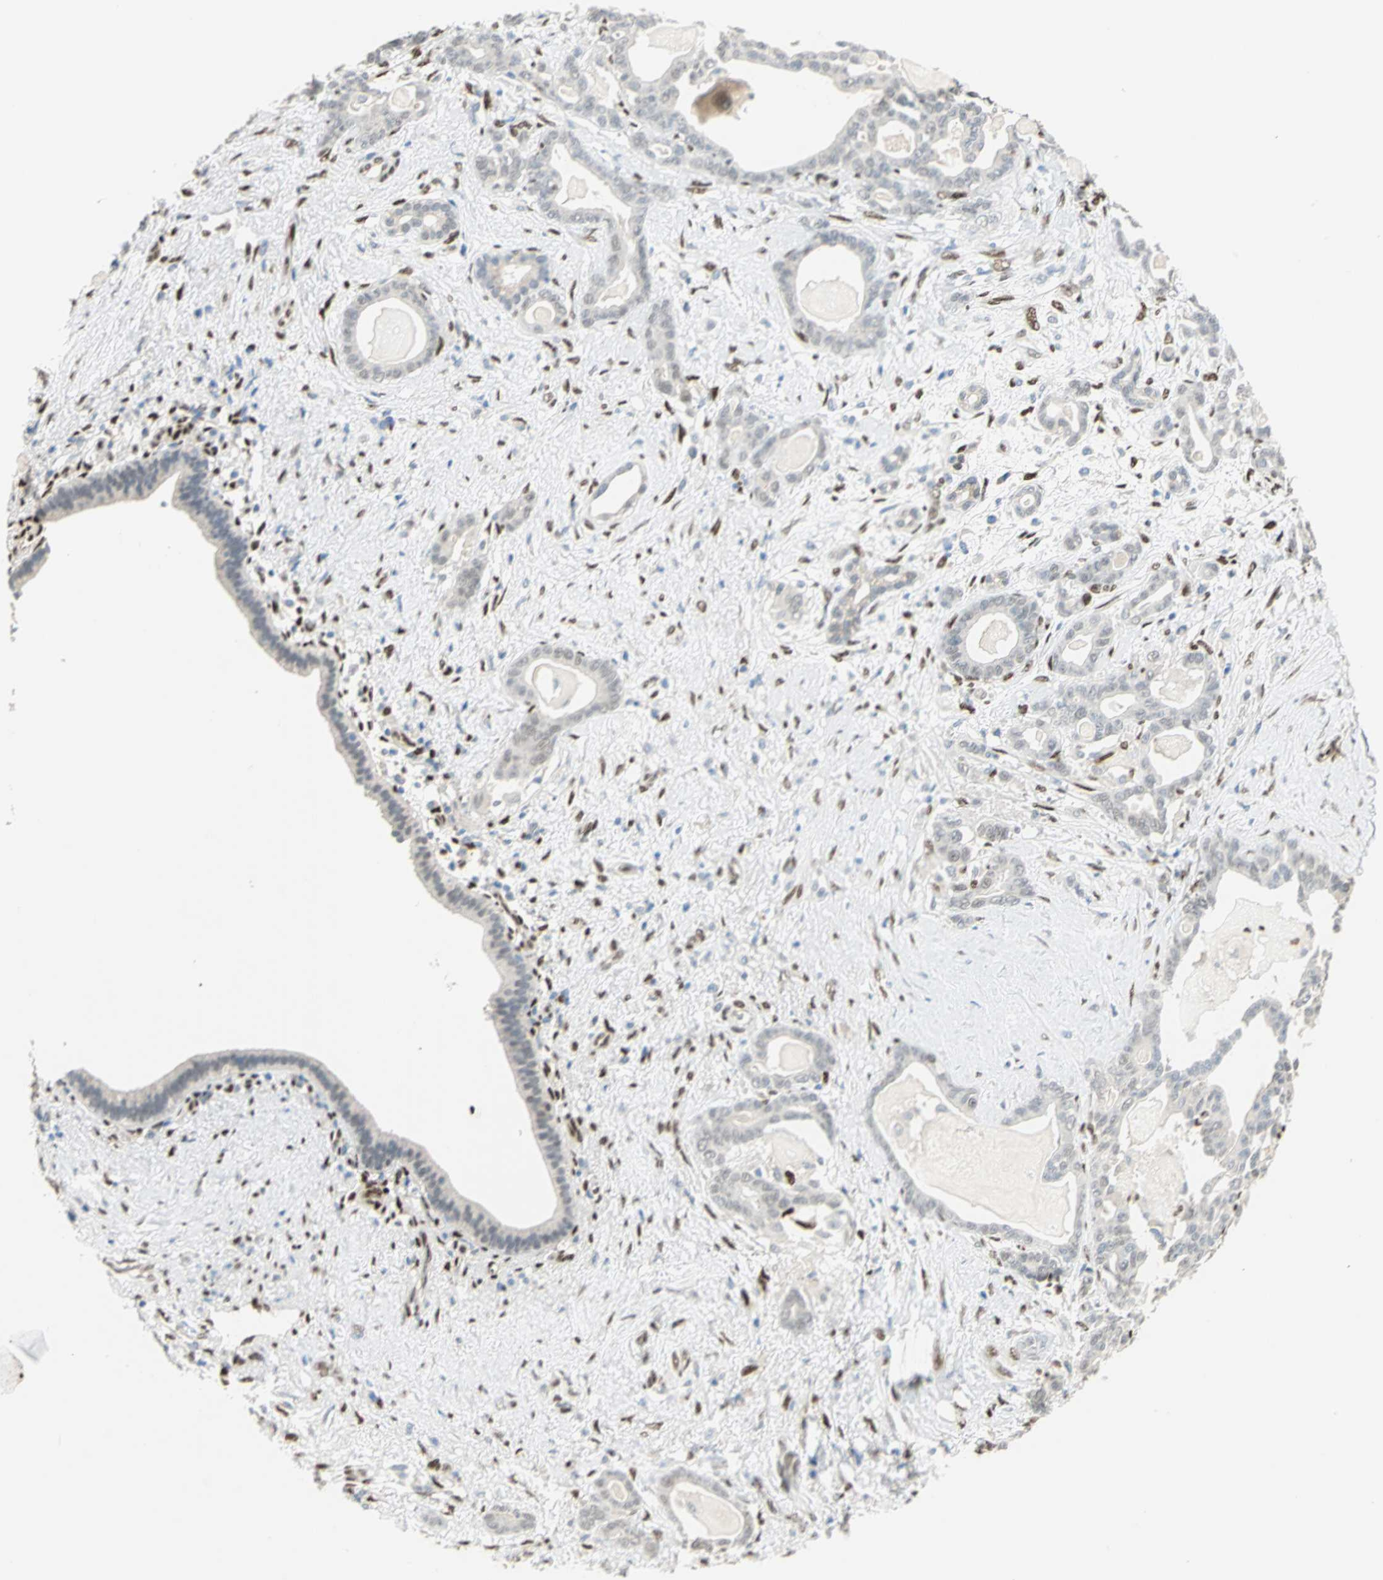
{"staining": {"intensity": "weak", "quantity": "<25%", "location": "cytoplasmic/membranous"}, "tissue": "pancreatic cancer", "cell_type": "Tumor cells", "image_type": "cancer", "snomed": [{"axis": "morphology", "description": "Adenocarcinoma, NOS"}, {"axis": "topography", "description": "Pancreas"}], "caption": "Tumor cells show no significant protein expression in pancreatic cancer (adenocarcinoma).", "gene": "RBFOX2", "patient": {"sex": "male", "age": 63}}